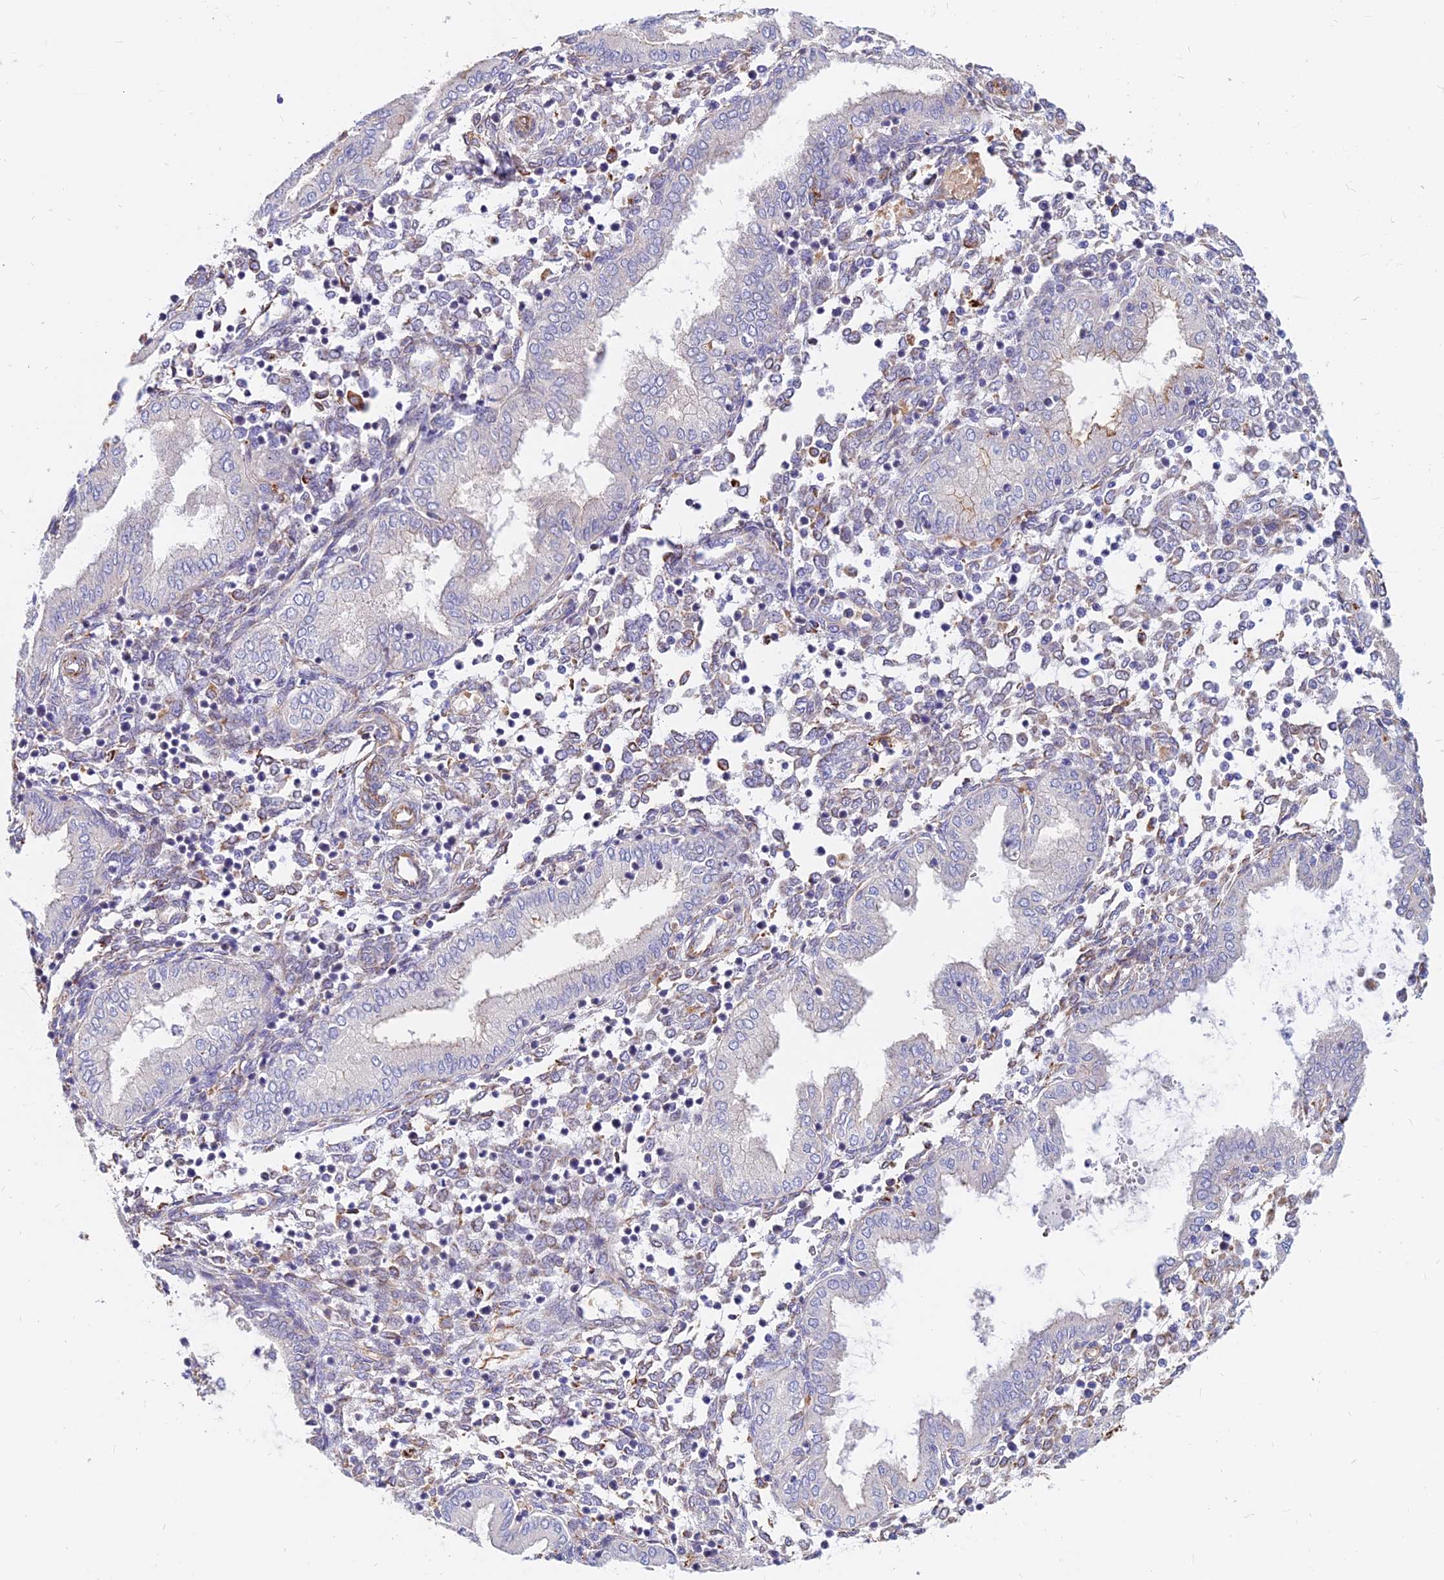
{"staining": {"intensity": "negative", "quantity": "none", "location": "none"}, "tissue": "endometrium", "cell_type": "Cells in endometrial stroma", "image_type": "normal", "snomed": [{"axis": "morphology", "description": "Normal tissue, NOS"}, {"axis": "topography", "description": "Endometrium"}], "caption": "IHC image of normal human endometrium stained for a protein (brown), which demonstrates no positivity in cells in endometrial stroma. (DAB (3,3'-diaminobenzidine) IHC with hematoxylin counter stain).", "gene": "CDK18", "patient": {"sex": "female", "age": 53}}